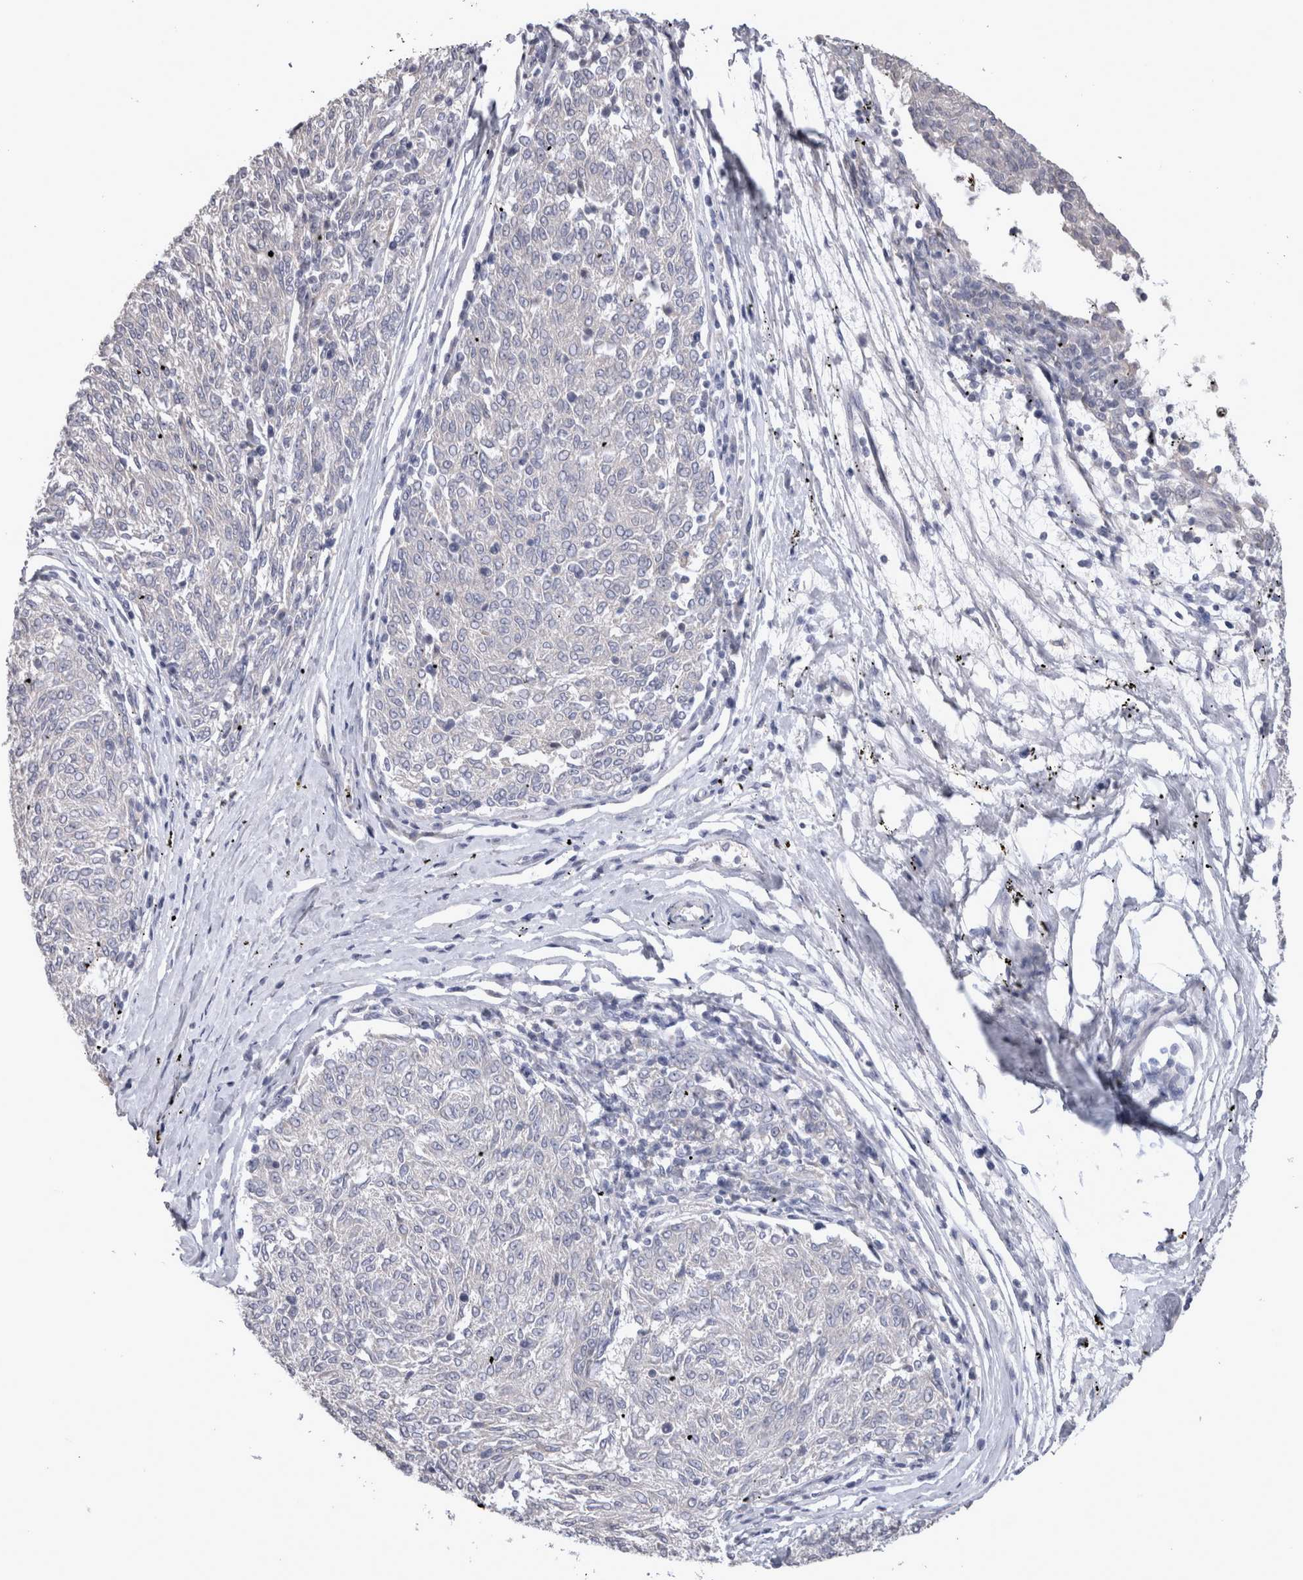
{"staining": {"intensity": "negative", "quantity": "none", "location": "none"}, "tissue": "melanoma", "cell_type": "Tumor cells", "image_type": "cancer", "snomed": [{"axis": "morphology", "description": "Malignant melanoma, NOS"}, {"axis": "topography", "description": "Skin"}], "caption": "Immunohistochemical staining of melanoma demonstrates no significant expression in tumor cells.", "gene": "LRRC40", "patient": {"sex": "female", "age": 72}}